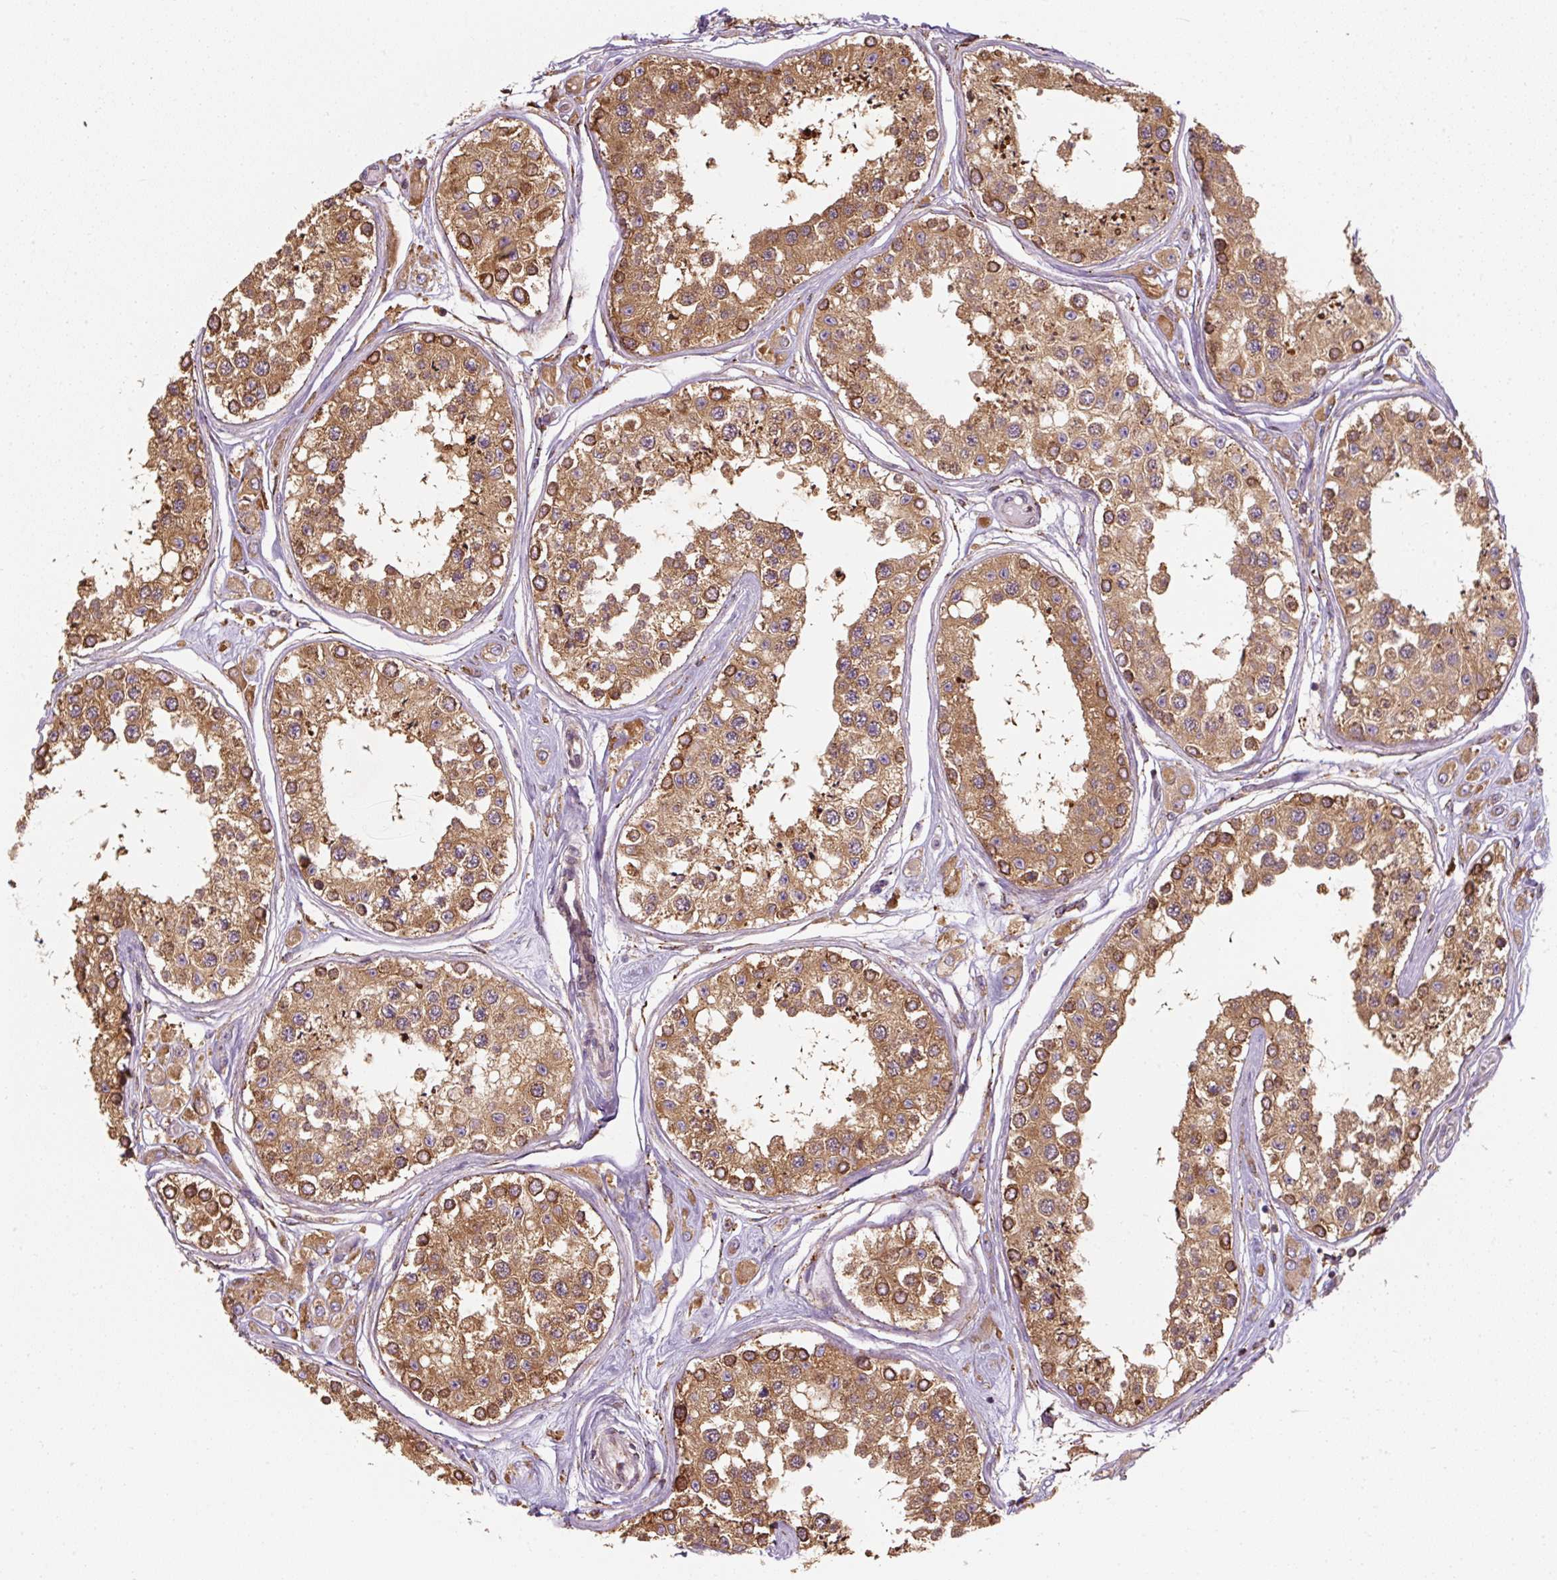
{"staining": {"intensity": "moderate", "quantity": ">75%", "location": "cytoplasmic/membranous"}, "tissue": "testis", "cell_type": "Cells in seminiferous ducts", "image_type": "normal", "snomed": [{"axis": "morphology", "description": "Normal tissue, NOS"}, {"axis": "topography", "description": "Testis"}], "caption": "Brown immunohistochemical staining in benign testis shows moderate cytoplasmic/membranous expression in approximately >75% of cells in seminiferous ducts. The staining was performed using DAB (3,3'-diaminobenzidine) to visualize the protein expression in brown, while the nuclei were stained in blue with hematoxylin (Magnification: 20x).", "gene": "PRKCSH", "patient": {"sex": "male", "age": 25}}